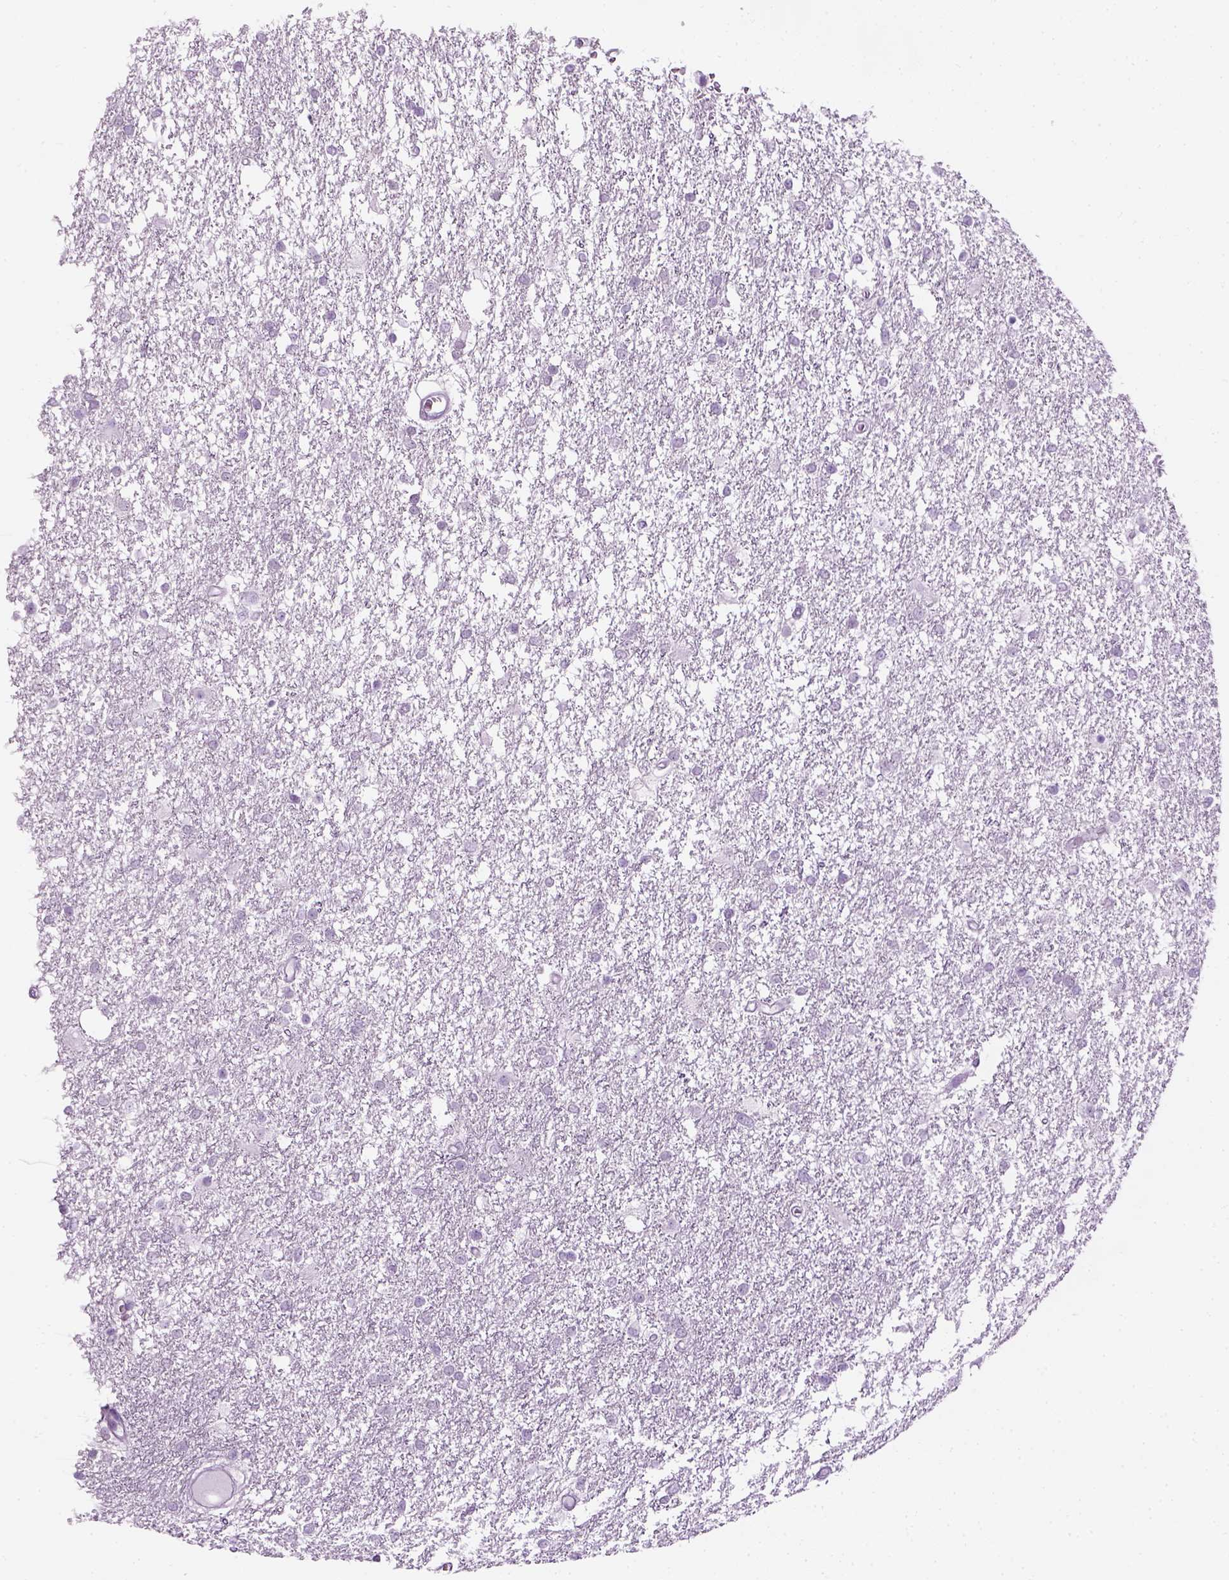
{"staining": {"intensity": "negative", "quantity": "none", "location": "none"}, "tissue": "glioma", "cell_type": "Tumor cells", "image_type": "cancer", "snomed": [{"axis": "morphology", "description": "Glioma, malignant, High grade"}, {"axis": "topography", "description": "Brain"}], "caption": "Micrograph shows no protein positivity in tumor cells of glioma tissue.", "gene": "CIBAR2", "patient": {"sex": "female", "age": 61}}